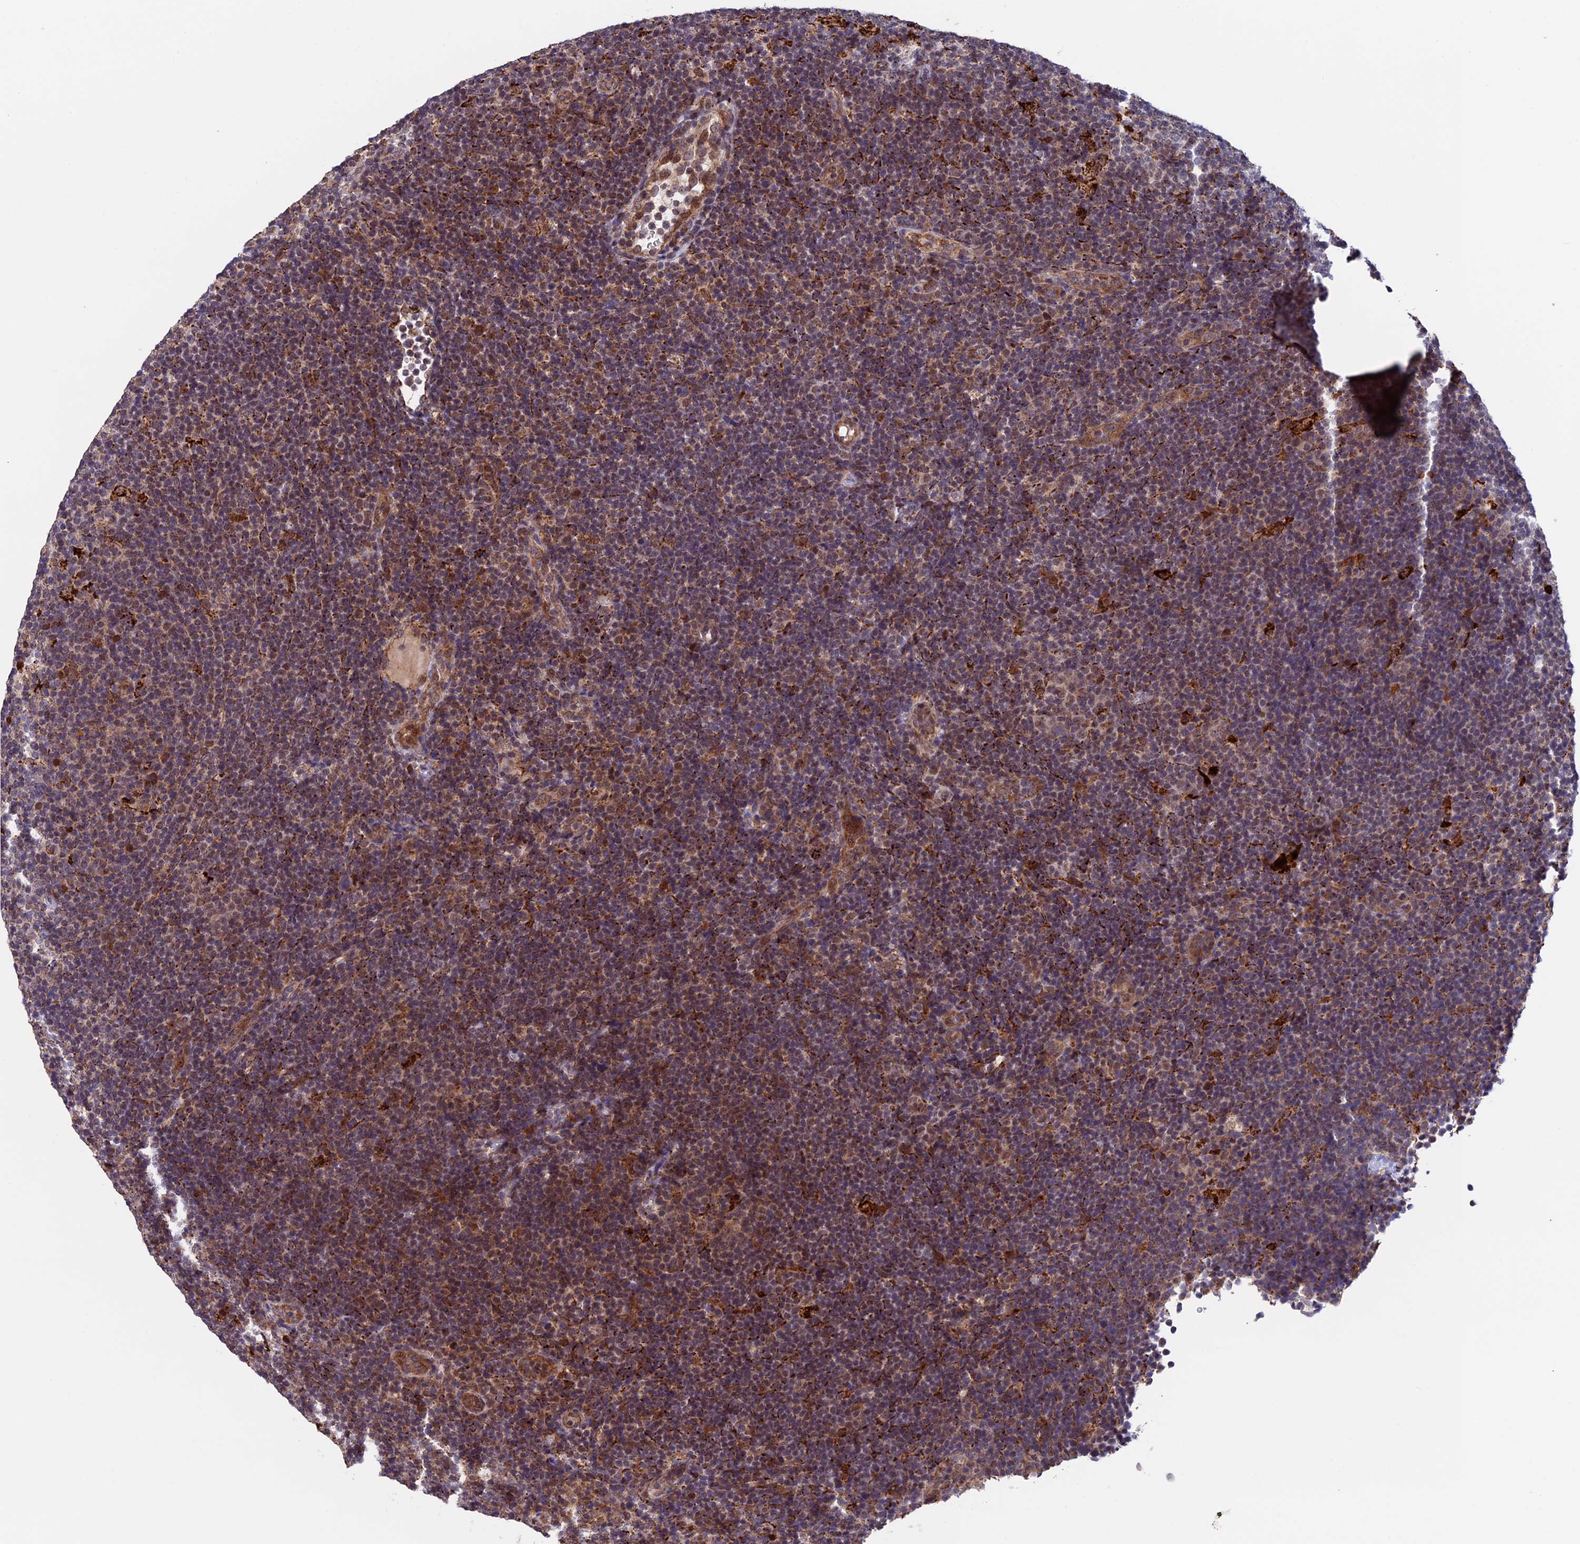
{"staining": {"intensity": "weak", "quantity": "25%-75%", "location": "cytoplasmic/membranous"}, "tissue": "lymphoma", "cell_type": "Tumor cells", "image_type": "cancer", "snomed": [{"axis": "morphology", "description": "Hodgkin's disease, NOS"}, {"axis": "topography", "description": "Lymph node"}], "caption": "Immunohistochemistry of human lymphoma demonstrates low levels of weak cytoplasmic/membranous expression in approximately 25%-75% of tumor cells. Immunohistochemistry stains the protein in brown and the nuclei are stained blue.", "gene": "RNF17", "patient": {"sex": "female", "age": 57}}